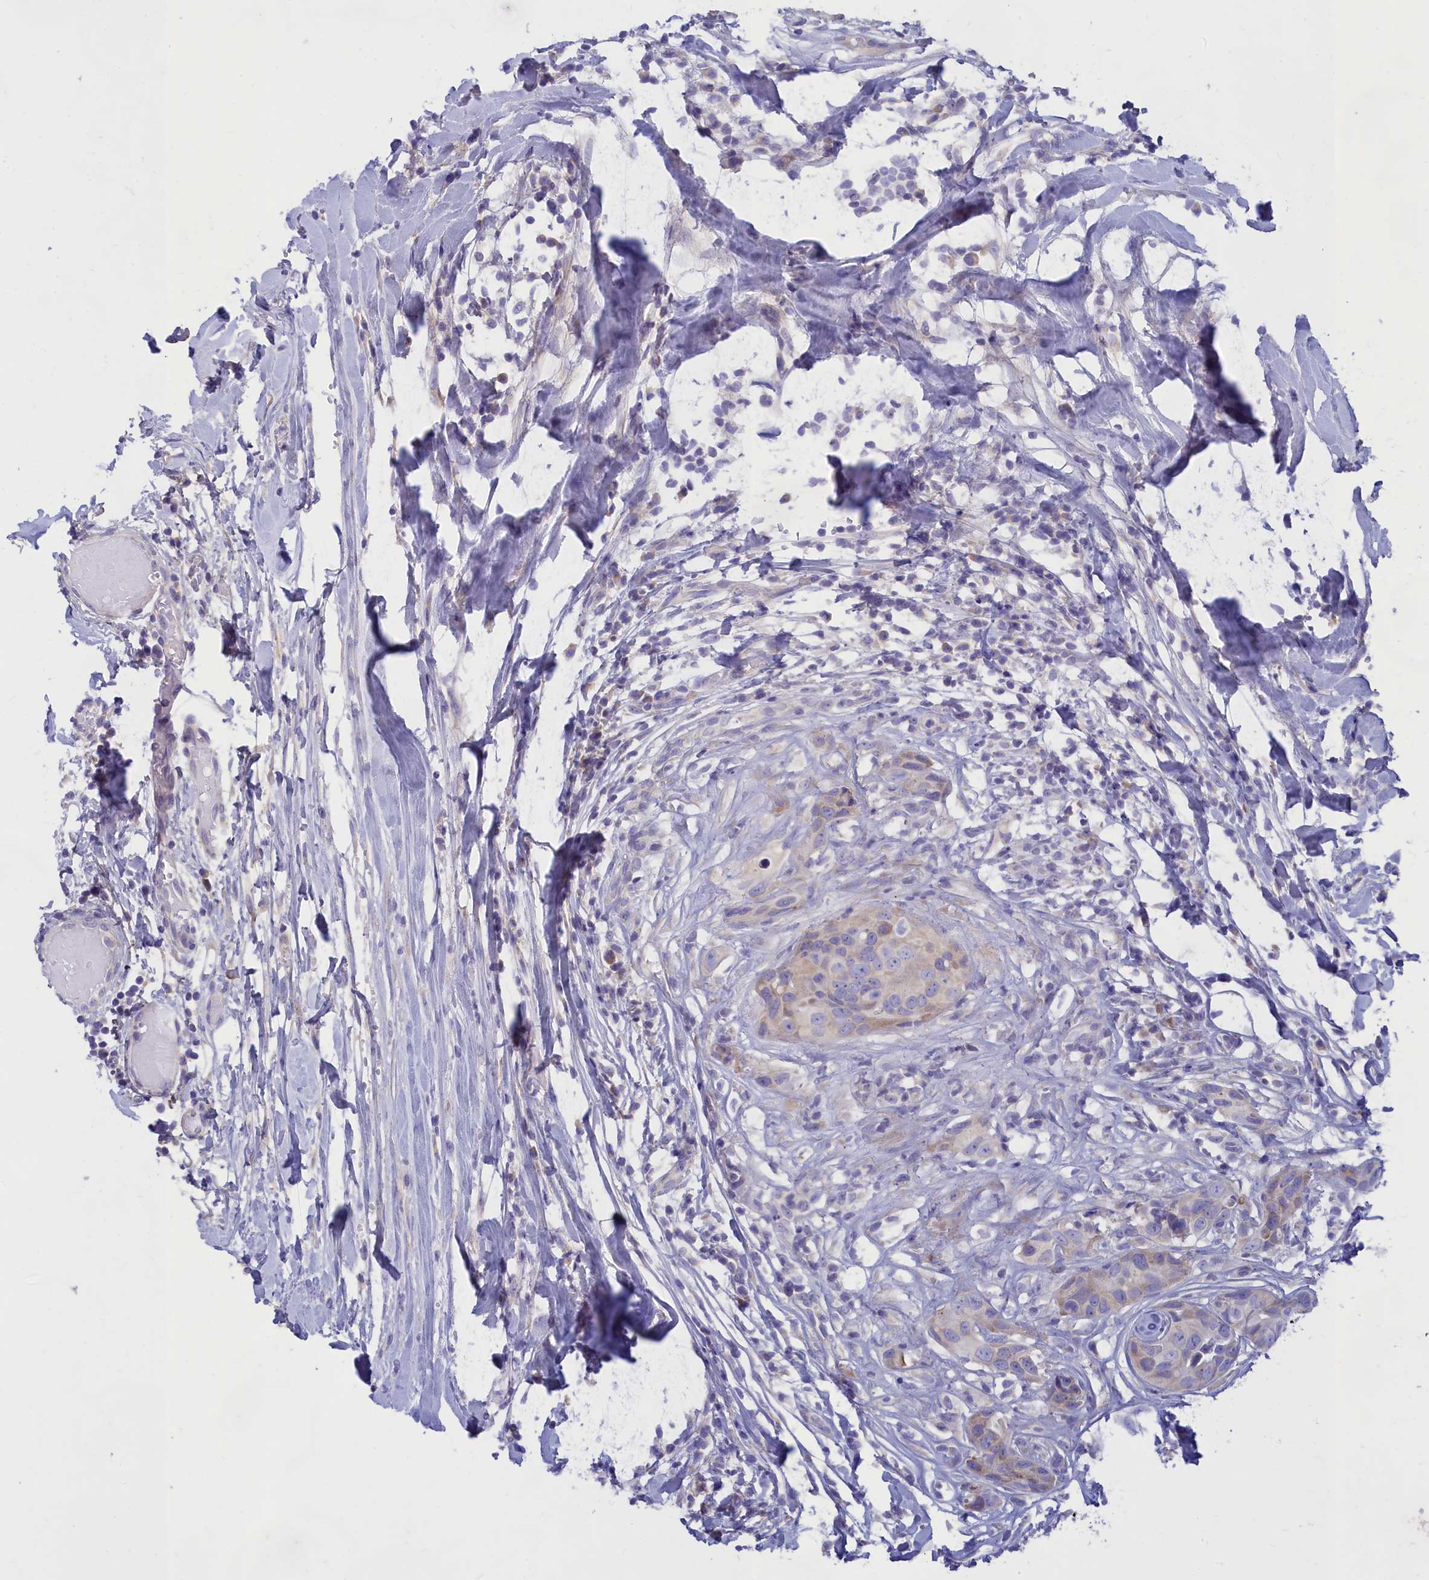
{"staining": {"intensity": "weak", "quantity": "<25%", "location": "cytoplasmic/membranous"}, "tissue": "head and neck cancer", "cell_type": "Tumor cells", "image_type": "cancer", "snomed": [{"axis": "morphology", "description": "Adenocarcinoma, NOS"}, {"axis": "morphology", "description": "Adenocarcinoma, metastatic, NOS"}, {"axis": "topography", "description": "Head-Neck"}], "caption": "High power microscopy micrograph of an immunohistochemistry photomicrograph of head and neck cancer, revealing no significant positivity in tumor cells.", "gene": "TMEM30B", "patient": {"sex": "male", "age": 75}}